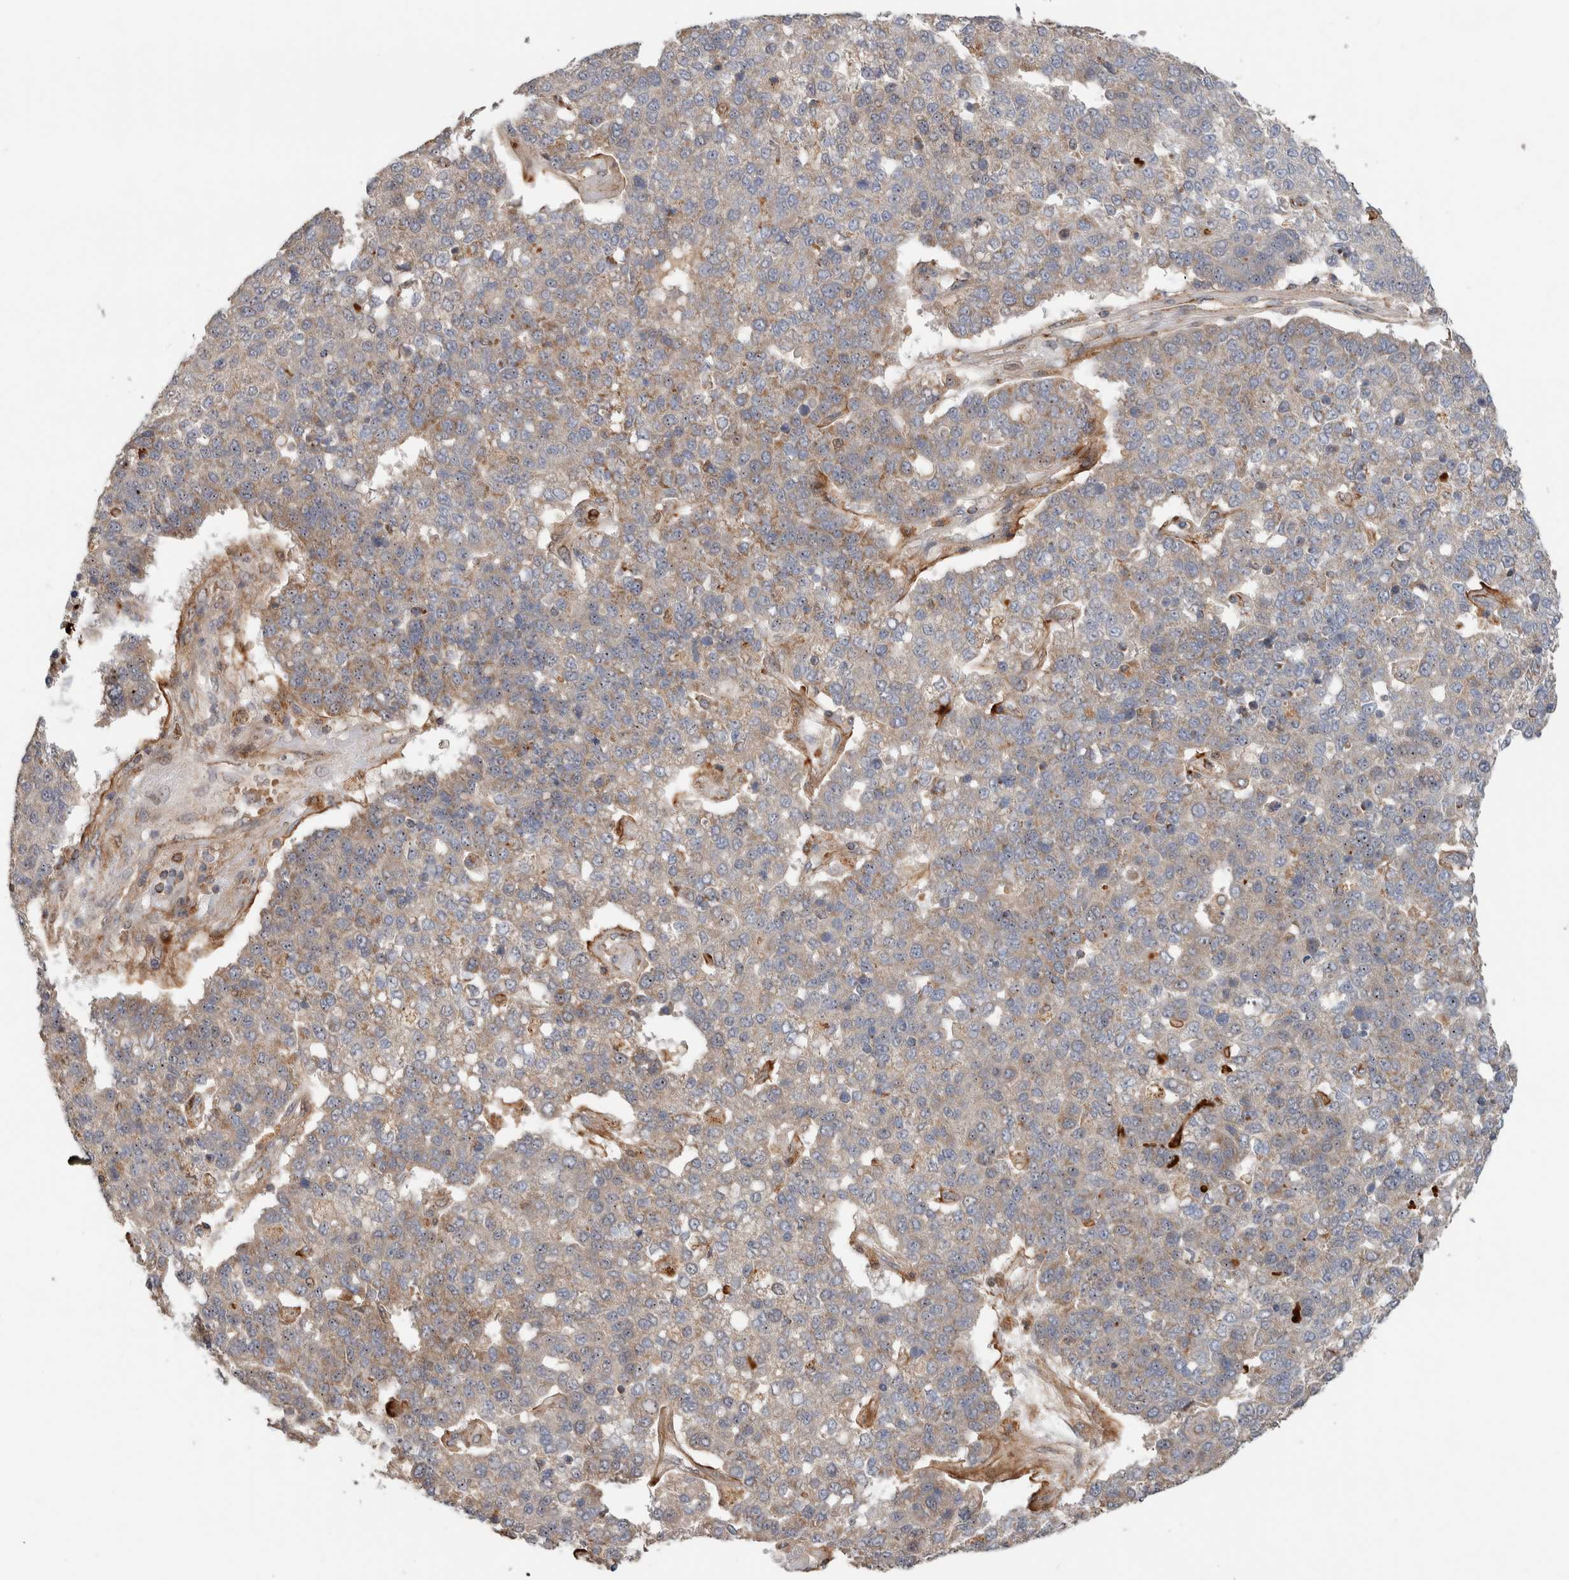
{"staining": {"intensity": "weak", "quantity": ">75%", "location": "cytoplasmic/membranous"}, "tissue": "pancreatic cancer", "cell_type": "Tumor cells", "image_type": "cancer", "snomed": [{"axis": "morphology", "description": "Adenocarcinoma, NOS"}, {"axis": "topography", "description": "Pancreas"}], "caption": "Pancreatic adenocarcinoma tissue exhibits weak cytoplasmic/membranous staining in approximately >75% of tumor cells, visualized by immunohistochemistry.", "gene": "VPS53", "patient": {"sex": "female", "age": 61}}